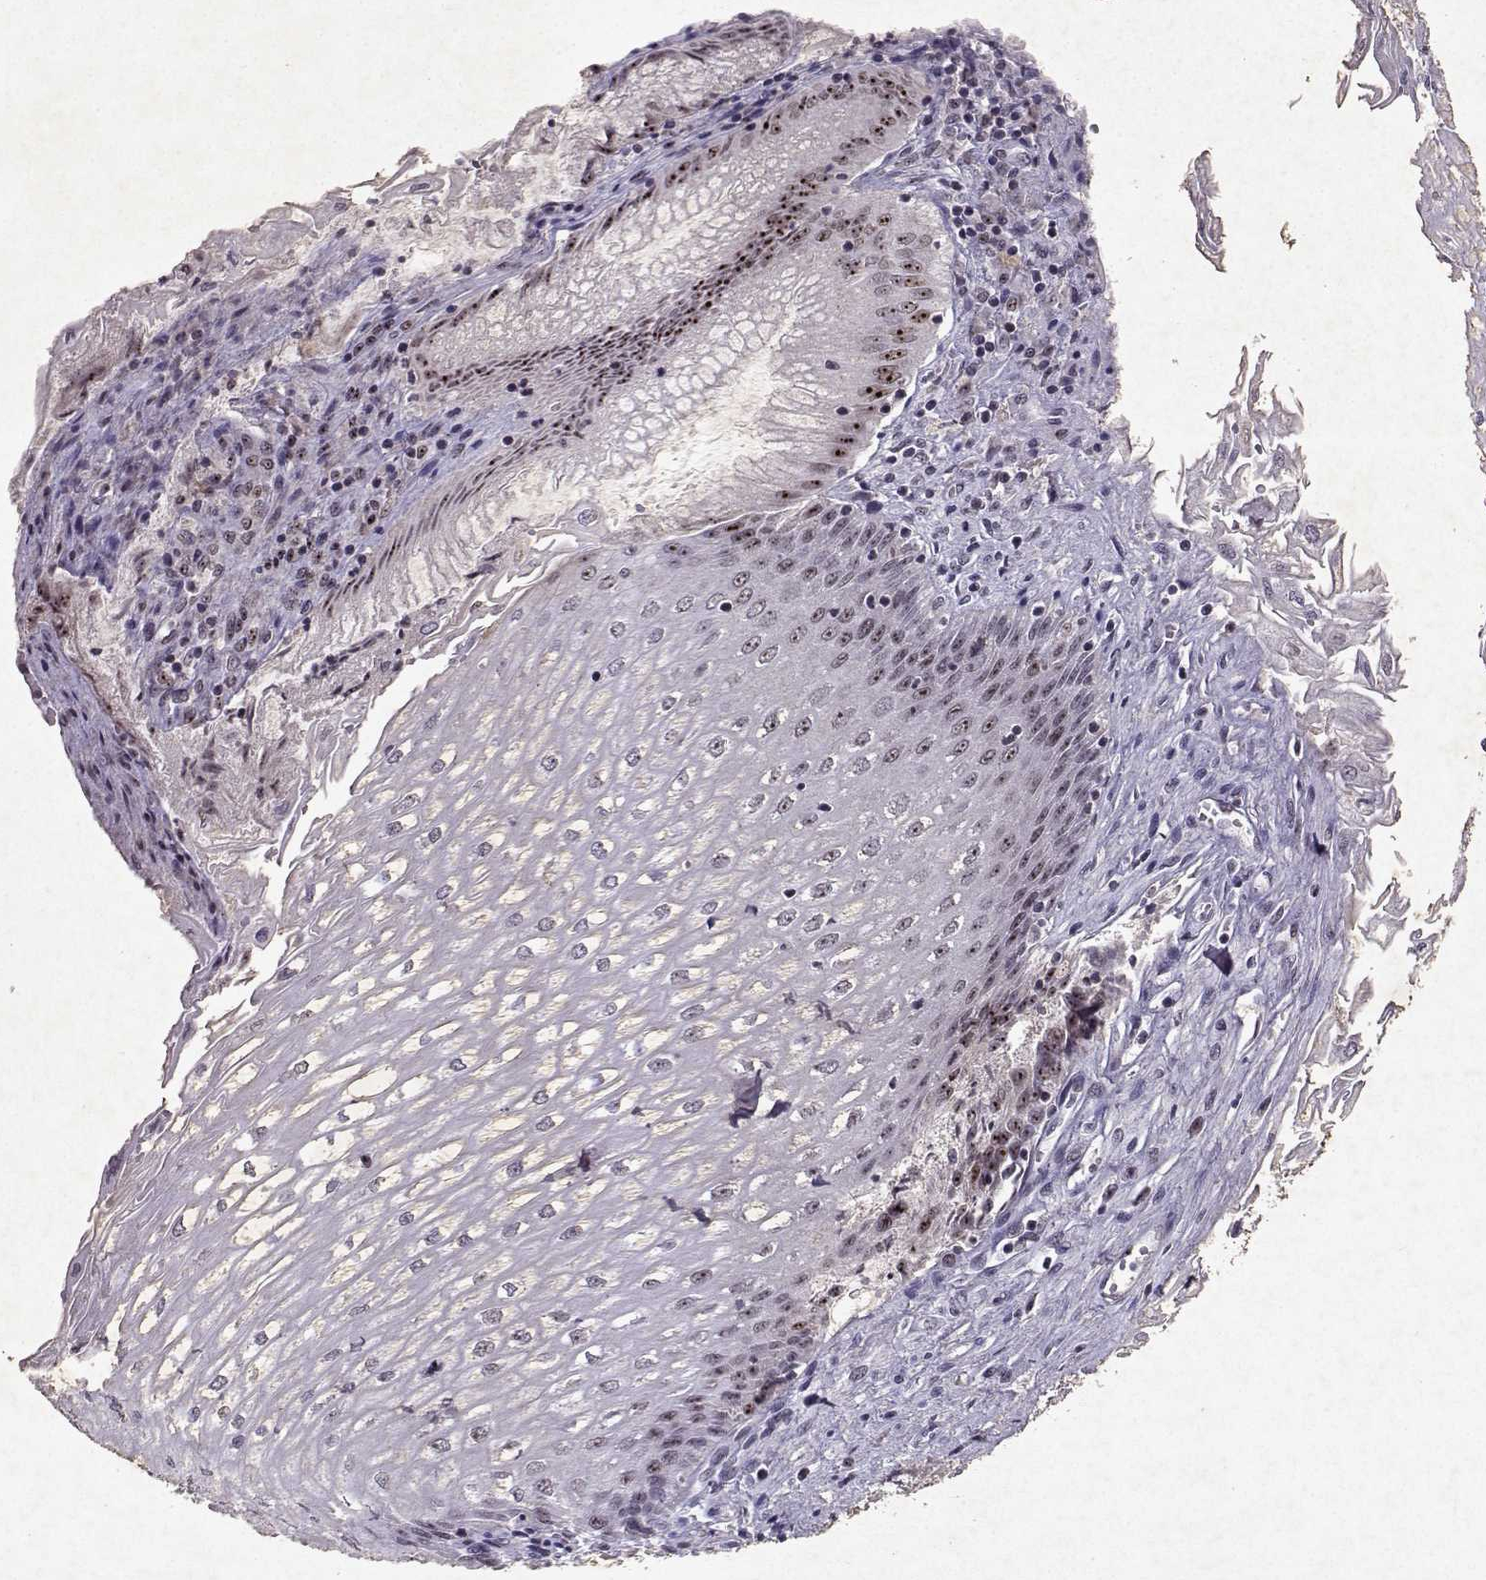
{"staining": {"intensity": "moderate", "quantity": "<25%", "location": "nuclear"}, "tissue": "esophagus", "cell_type": "Squamous epithelial cells", "image_type": "normal", "snomed": [{"axis": "morphology", "description": "Normal tissue, NOS"}, {"axis": "topography", "description": "Esophagus"}], "caption": "Immunohistochemical staining of normal esophagus demonstrates <25% levels of moderate nuclear protein staining in about <25% of squamous epithelial cells. (DAB IHC with brightfield microscopy, high magnification).", "gene": "DDX56", "patient": {"sex": "male", "age": 58}}